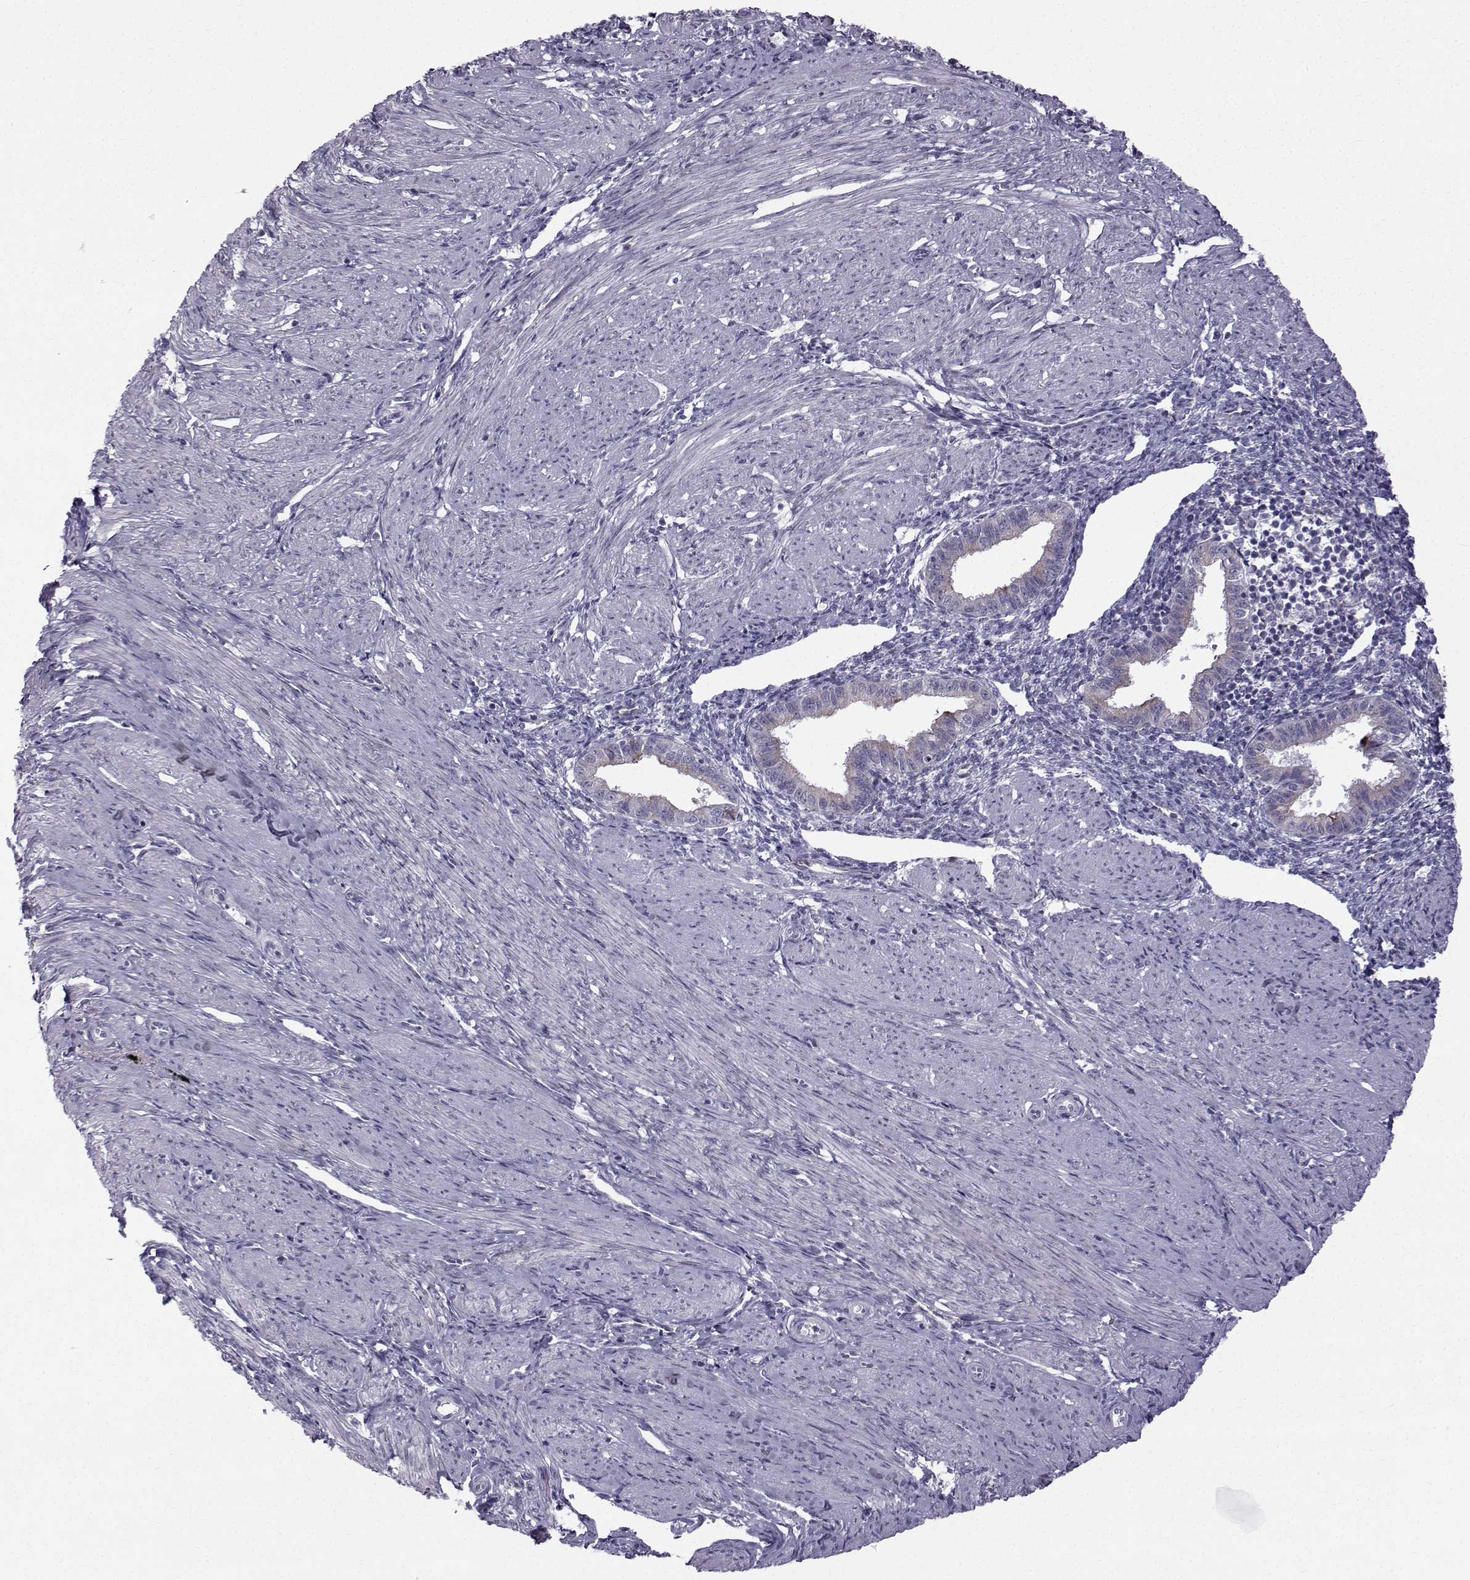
{"staining": {"intensity": "negative", "quantity": "none", "location": "none"}, "tissue": "endometrium", "cell_type": "Cells in endometrial stroma", "image_type": "normal", "snomed": [{"axis": "morphology", "description": "Normal tissue, NOS"}, {"axis": "topography", "description": "Endometrium"}], "caption": "An image of endometrium stained for a protein demonstrates no brown staining in cells in endometrial stroma. The staining is performed using DAB (3,3'-diaminobenzidine) brown chromogen with nuclei counter-stained in using hematoxylin.", "gene": "ROPN1B", "patient": {"sex": "female", "age": 37}}